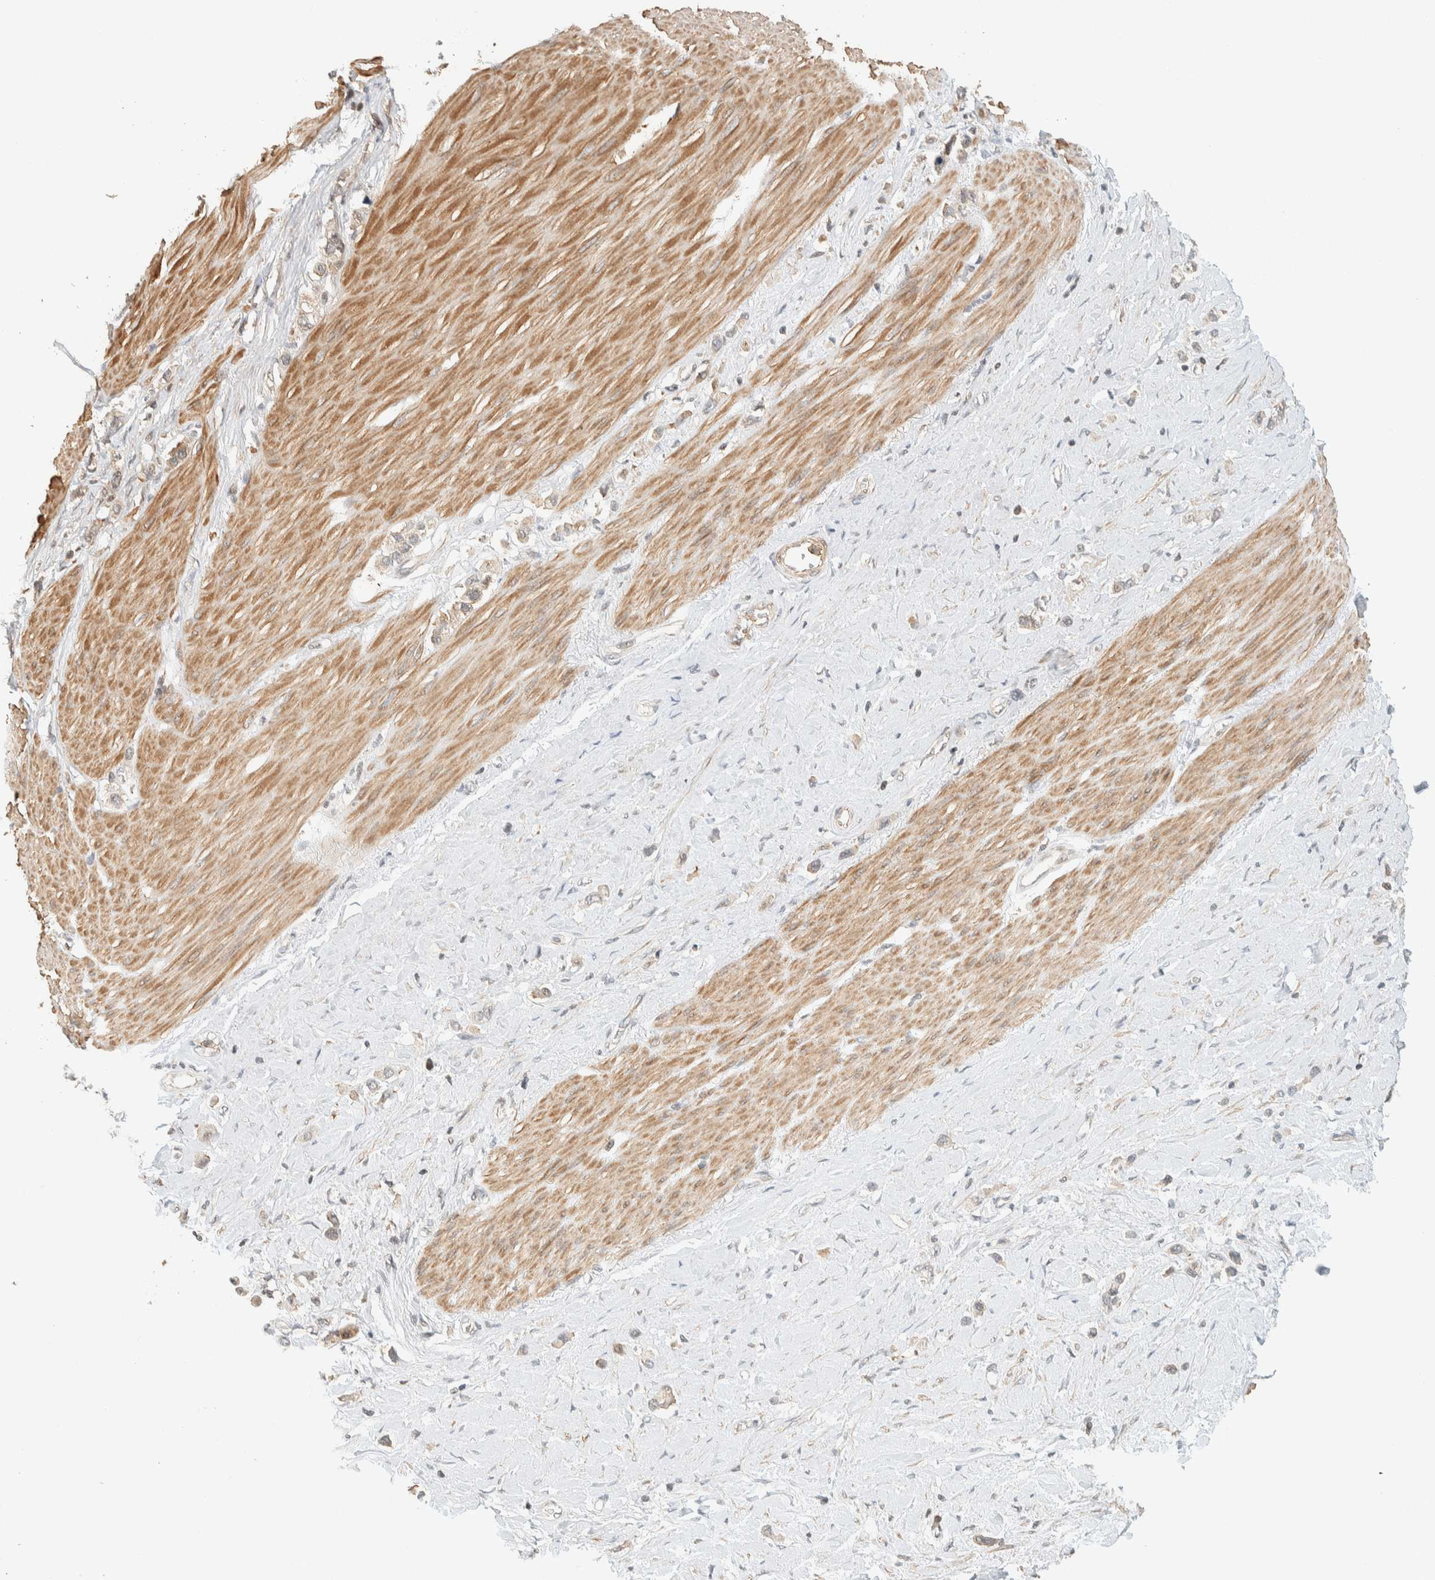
{"staining": {"intensity": "negative", "quantity": "none", "location": "none"}, "tissue": "stomach cancer", "cell_type": "Tumor cells", "image_type": "cancer", "snomed": [{"axis": "morphology", "description": "Adenocarcinoma, NOS"}, {"axis": "topography", "description": "Stomach"}], "caption": "An immunohistochemistry (IHC) micrograph of stomach adenocarcinoma is shown. There is no staining in tumor cells of stomach adenocarcinoma. The staining was performed using DAB (3,3'-diaminobenzidine) to visualize the protein expression in brown, while the nuclei were stained in blue with hematoxylin (Magnification: 20x).", "gene": "ARFGEF1", "patient": {"sex": "female", "age": 65}}